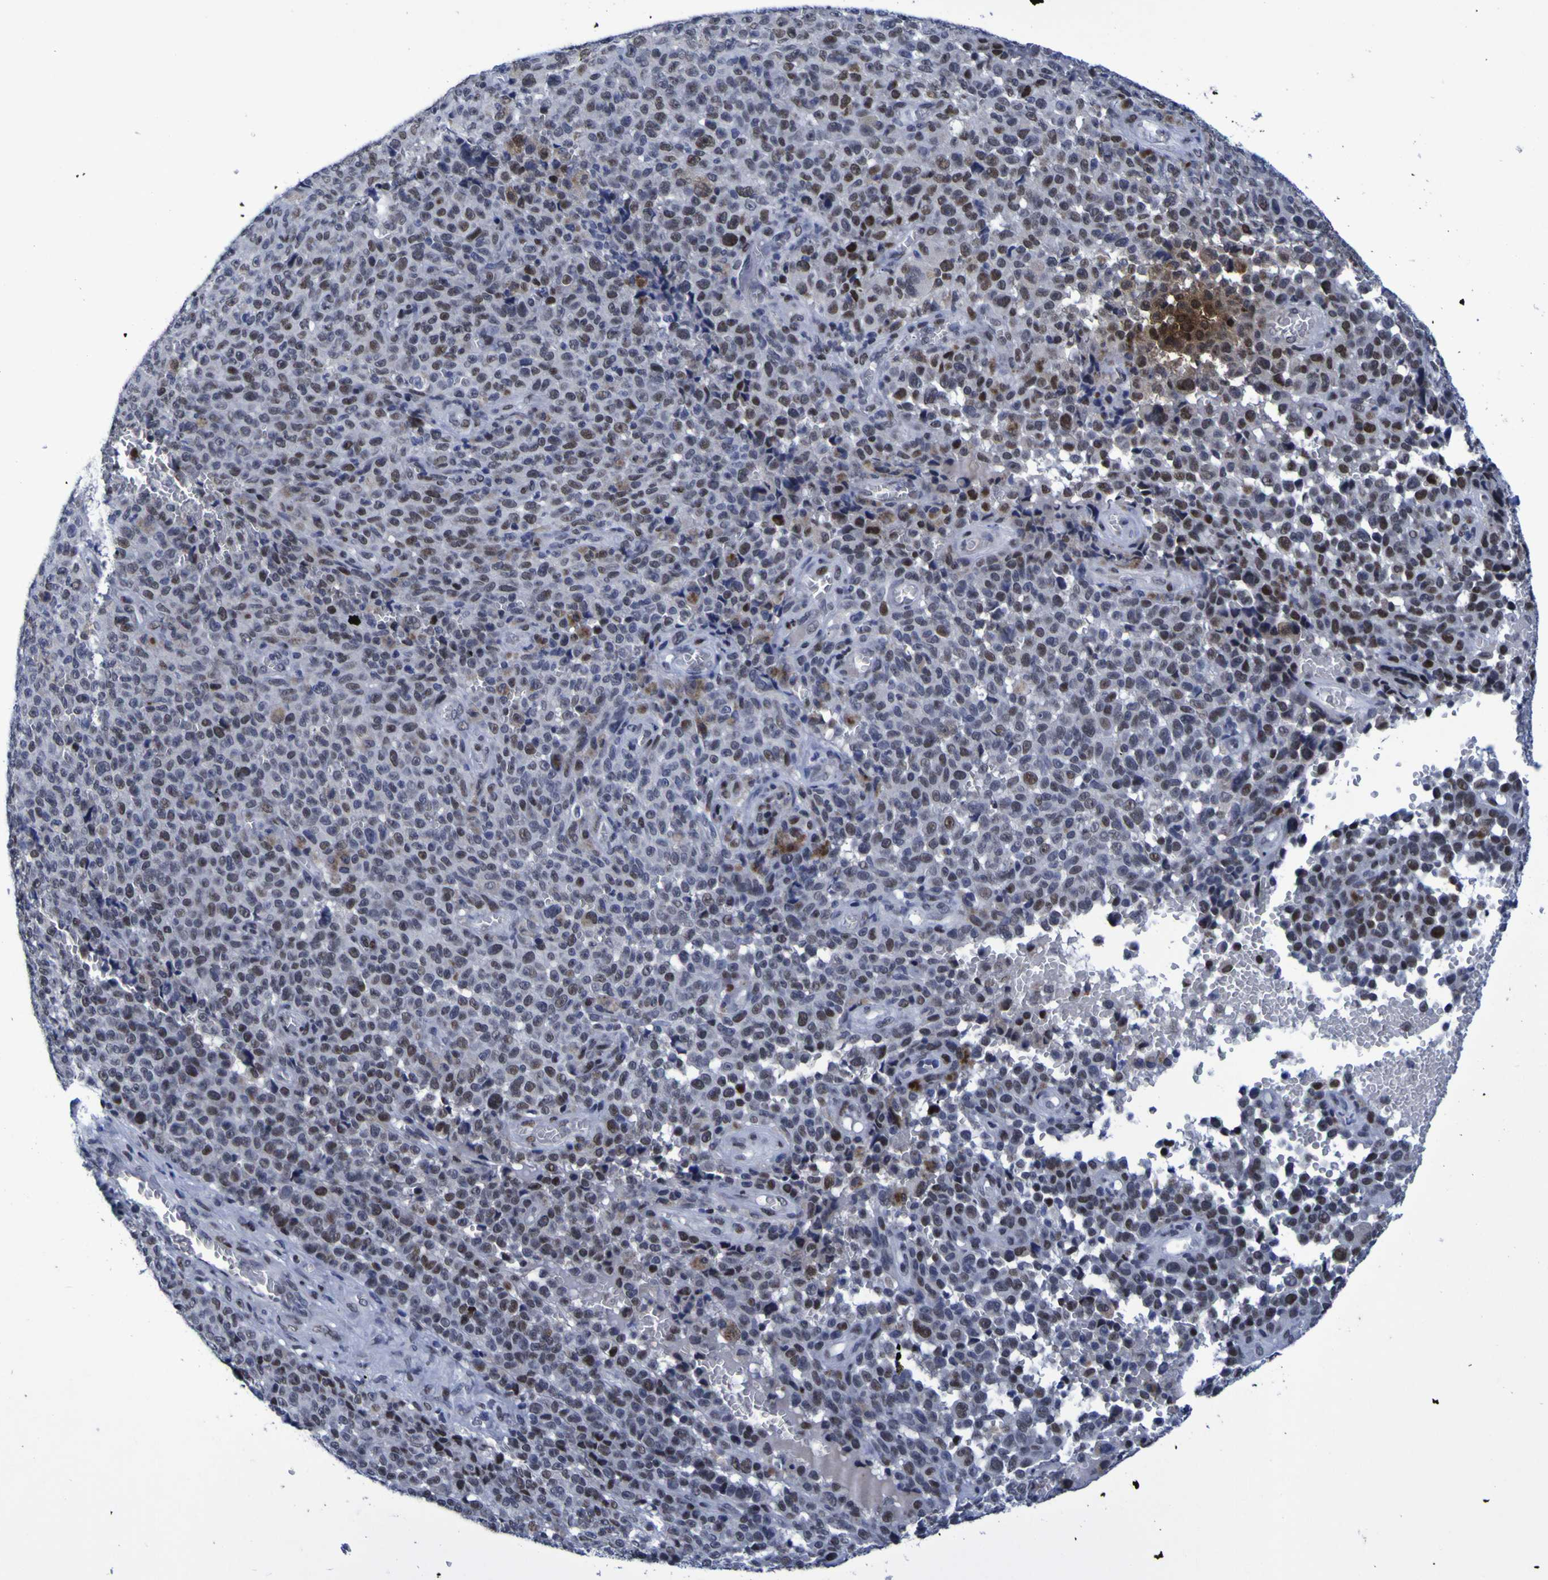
{"staining": {"intensity": "moderate", "quantity": "25%-75%", "location": "cytoplasmic/membranous,nuclear"}, "tissue": "melanoma", "cell_type": "Tumor cells", "image_type": "cancer", "snomed": [{"axis": "morphology", "description": "Malignant melanoma, NOS"}, {"axis": "topography", "description": "Skin"}], "caption": "Moderate cytoplasmic/membranous and nuclear staining for a protein is appreciated in about 25%-75% of tumor cells of malignant melanoma using immunohistochemistry.", "gene": "MBD3", "patient": {"sex": "female", "age": 82}}